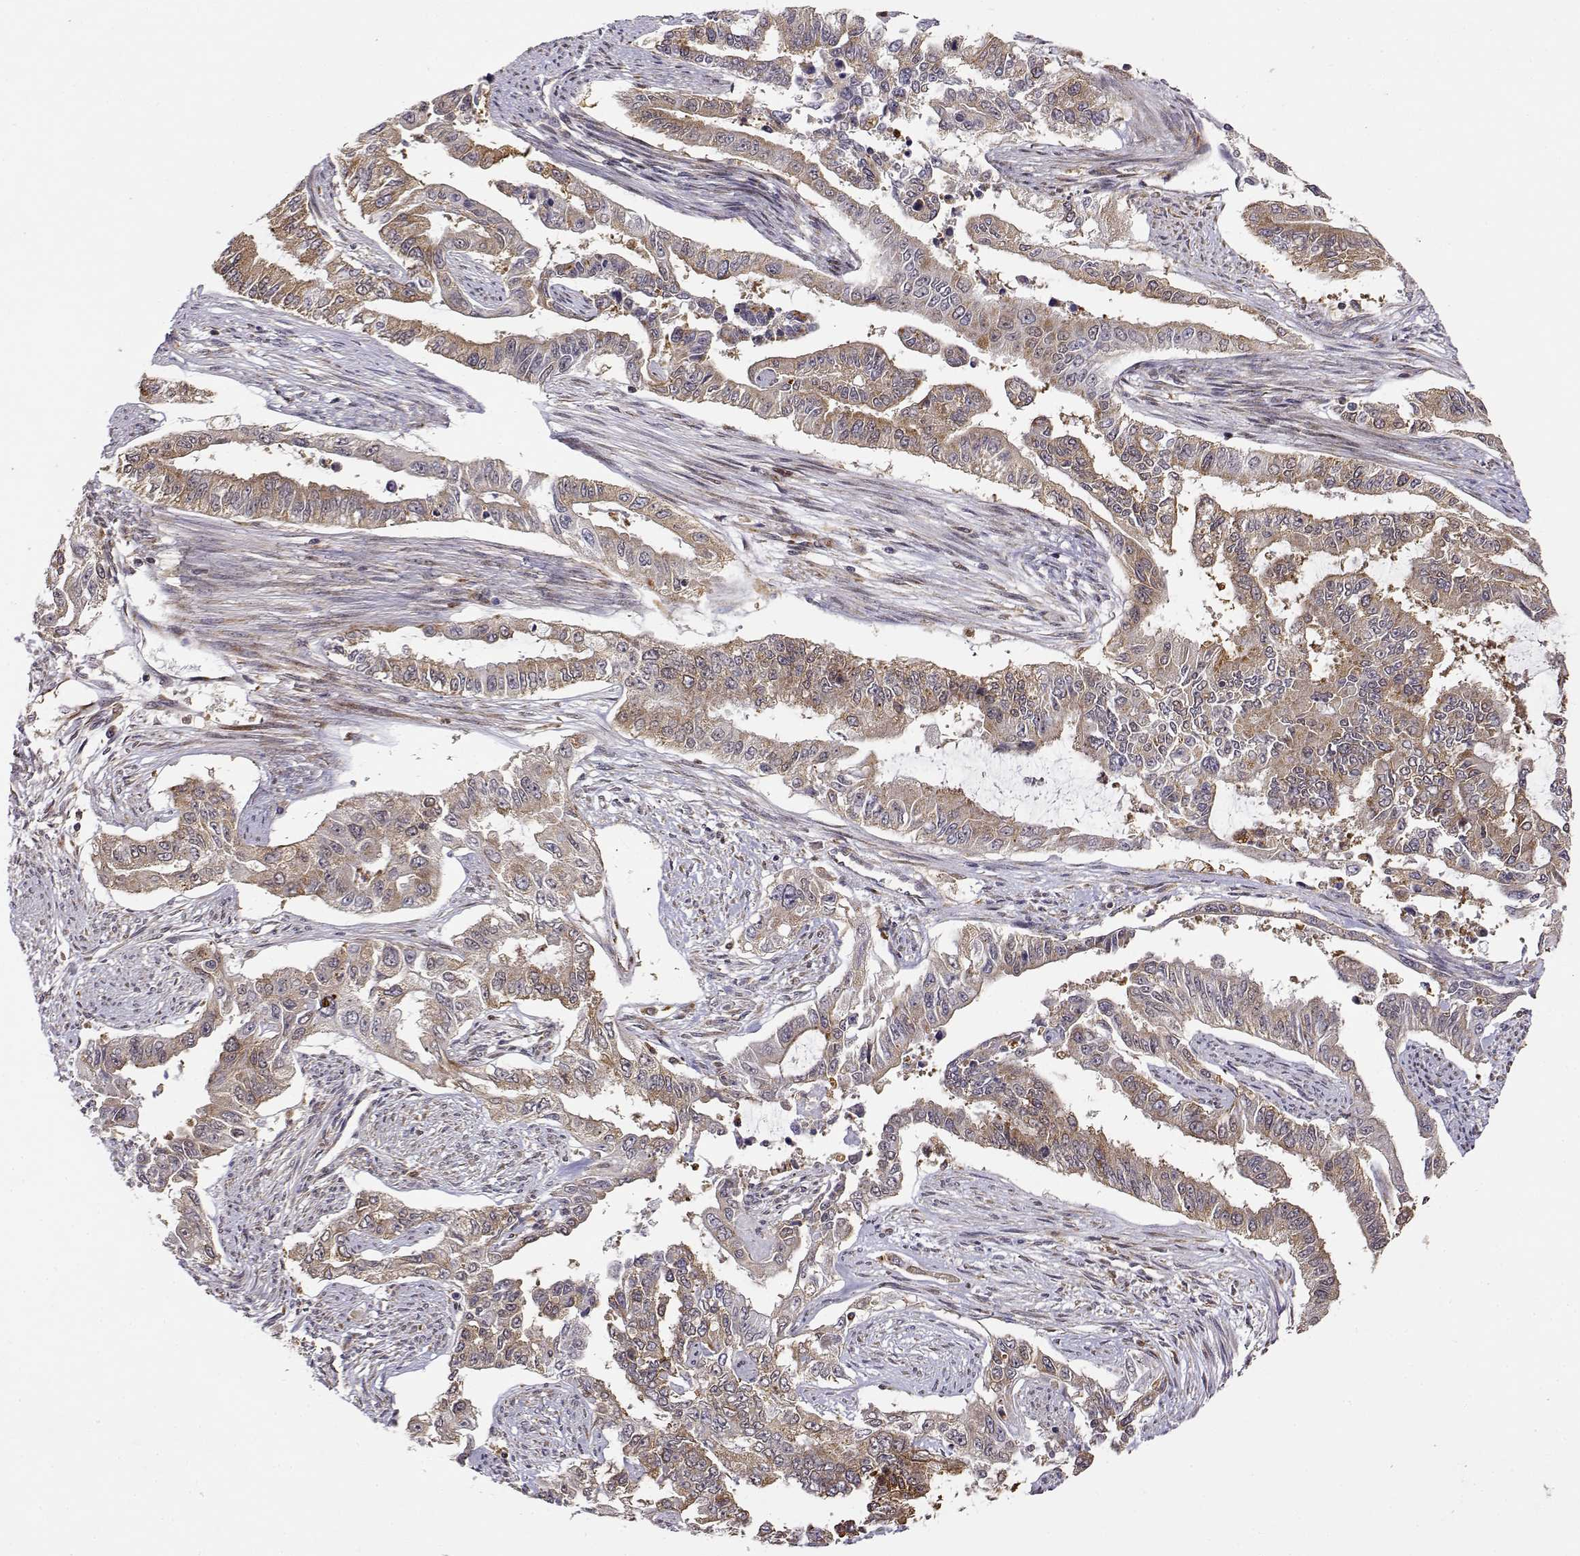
{"staining": {"intensity": "moderate", "quantity": "25%-75%", "location": "cytoplasmic/membranous"}, "tissue": "endometrial cancer", "cell_type": "Tumor cells", "image_type": "cancer", "snomed": [{"axis": "morphology", "description": "Adenocarcinoma, NOS"}, {"axis": "topography", "description": "Uterus"}], "caption": "Endometrial cancer (adenocarcinoma) stained with immunohistochemistry (IHC) demonstrates moderate cytoplasmic/membranous expression in about 25%-75% of tumor cells.", "gene": "RNF13", "patient": {"sex": "female", "age": 59}}